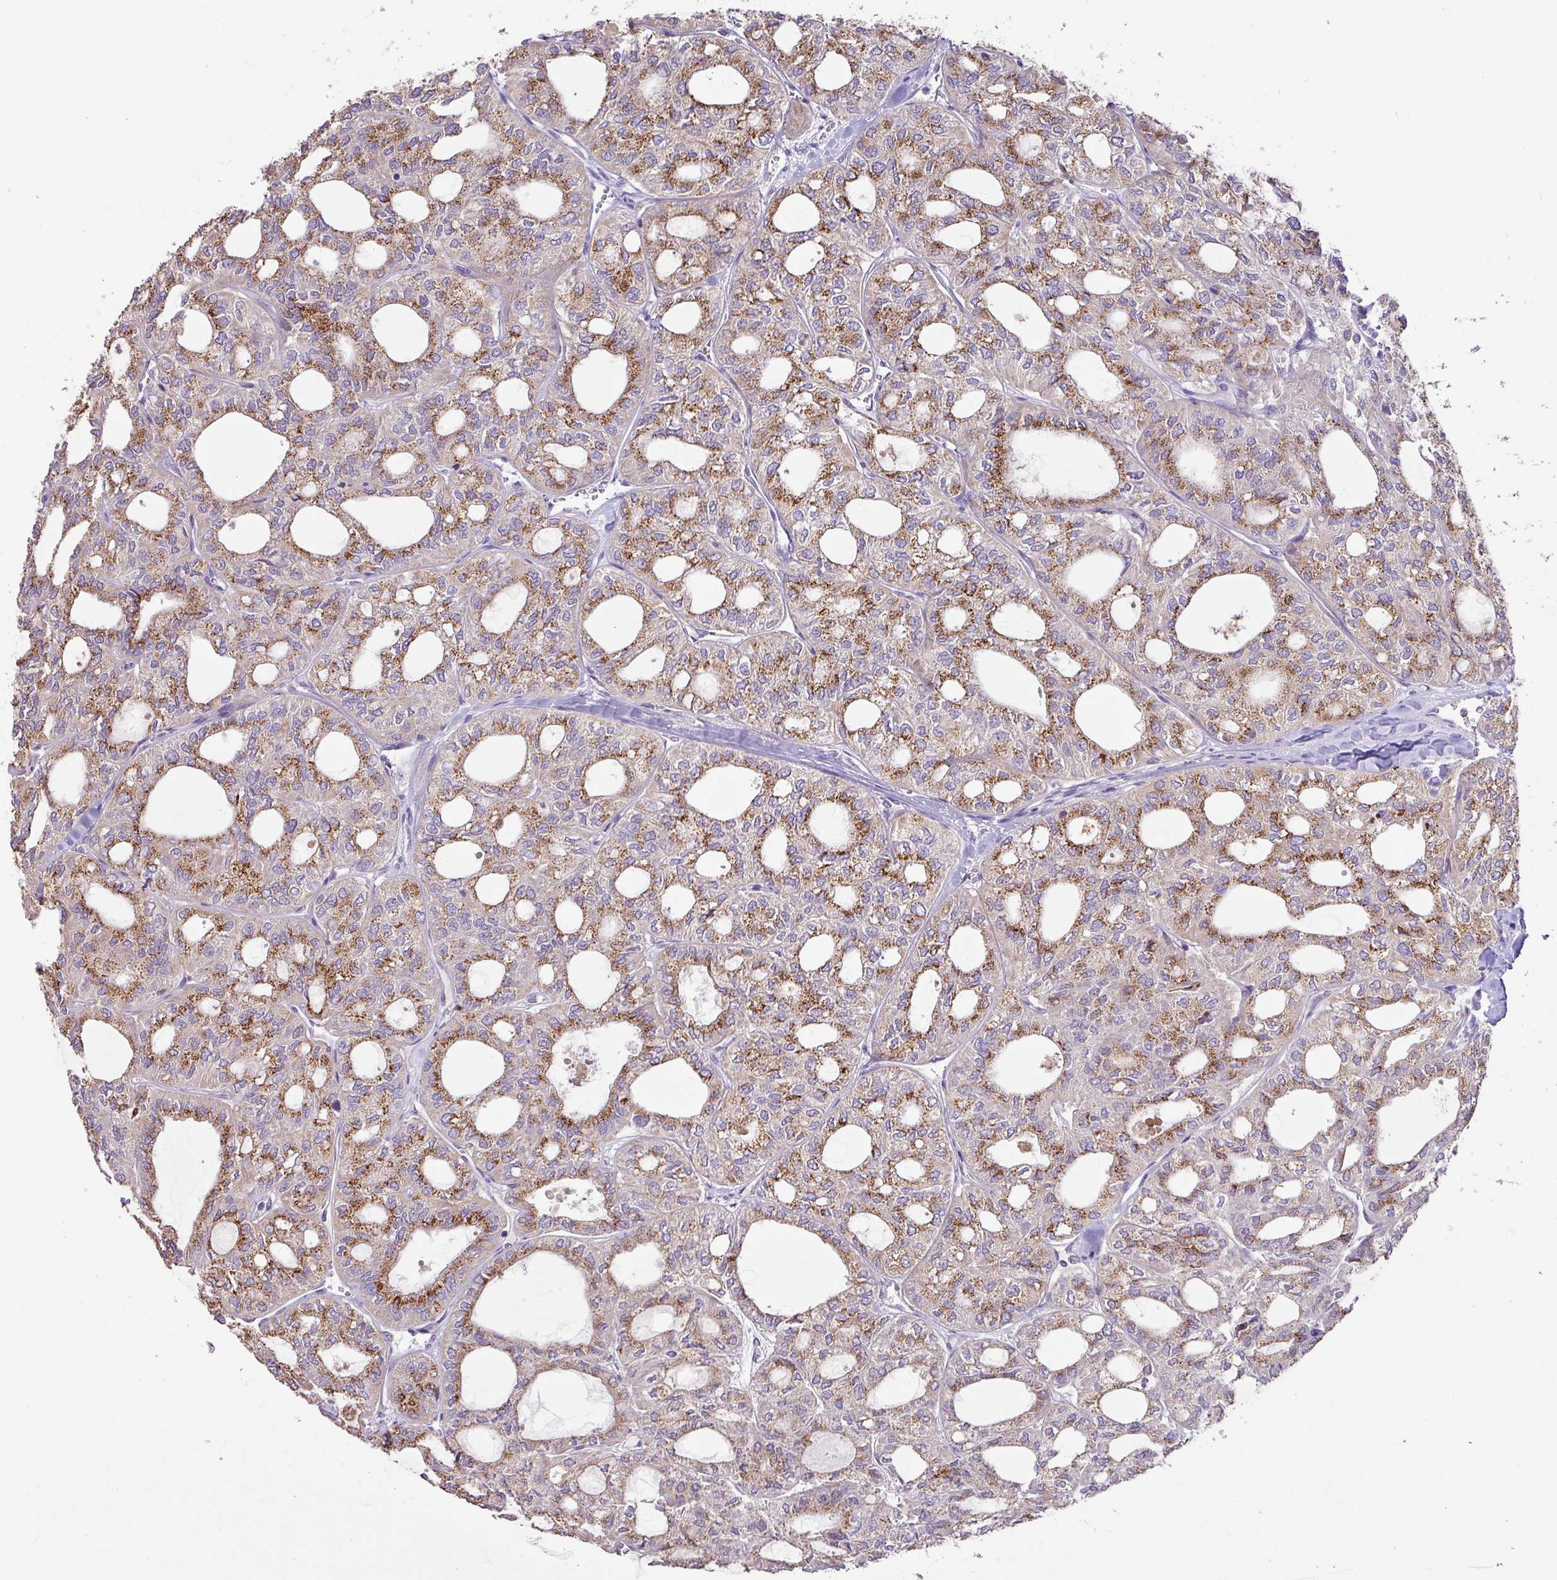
{"staining": {"intensity": "moderate", "quantity": ">75%", "location": "cytoplasmic/membranous"}, "tissue": "thyroid cancer", "cell_type": "Tumor cells", "image_type": "cancer", "snomed": [{"axis": "morphology", "description": "Follicular adenoma carcinoma, NOS"}, {"axis": "topography", "description": "Thyroid gland"}], "caption": "Protein staining of follicular adenoma carcinoma (thyroid) tissue shows moderate cytoplasmic/membranous staining in about >75% of tumor cells.", "gene": "GALNT12", "patient": {"sex": "male", "age": 75}}